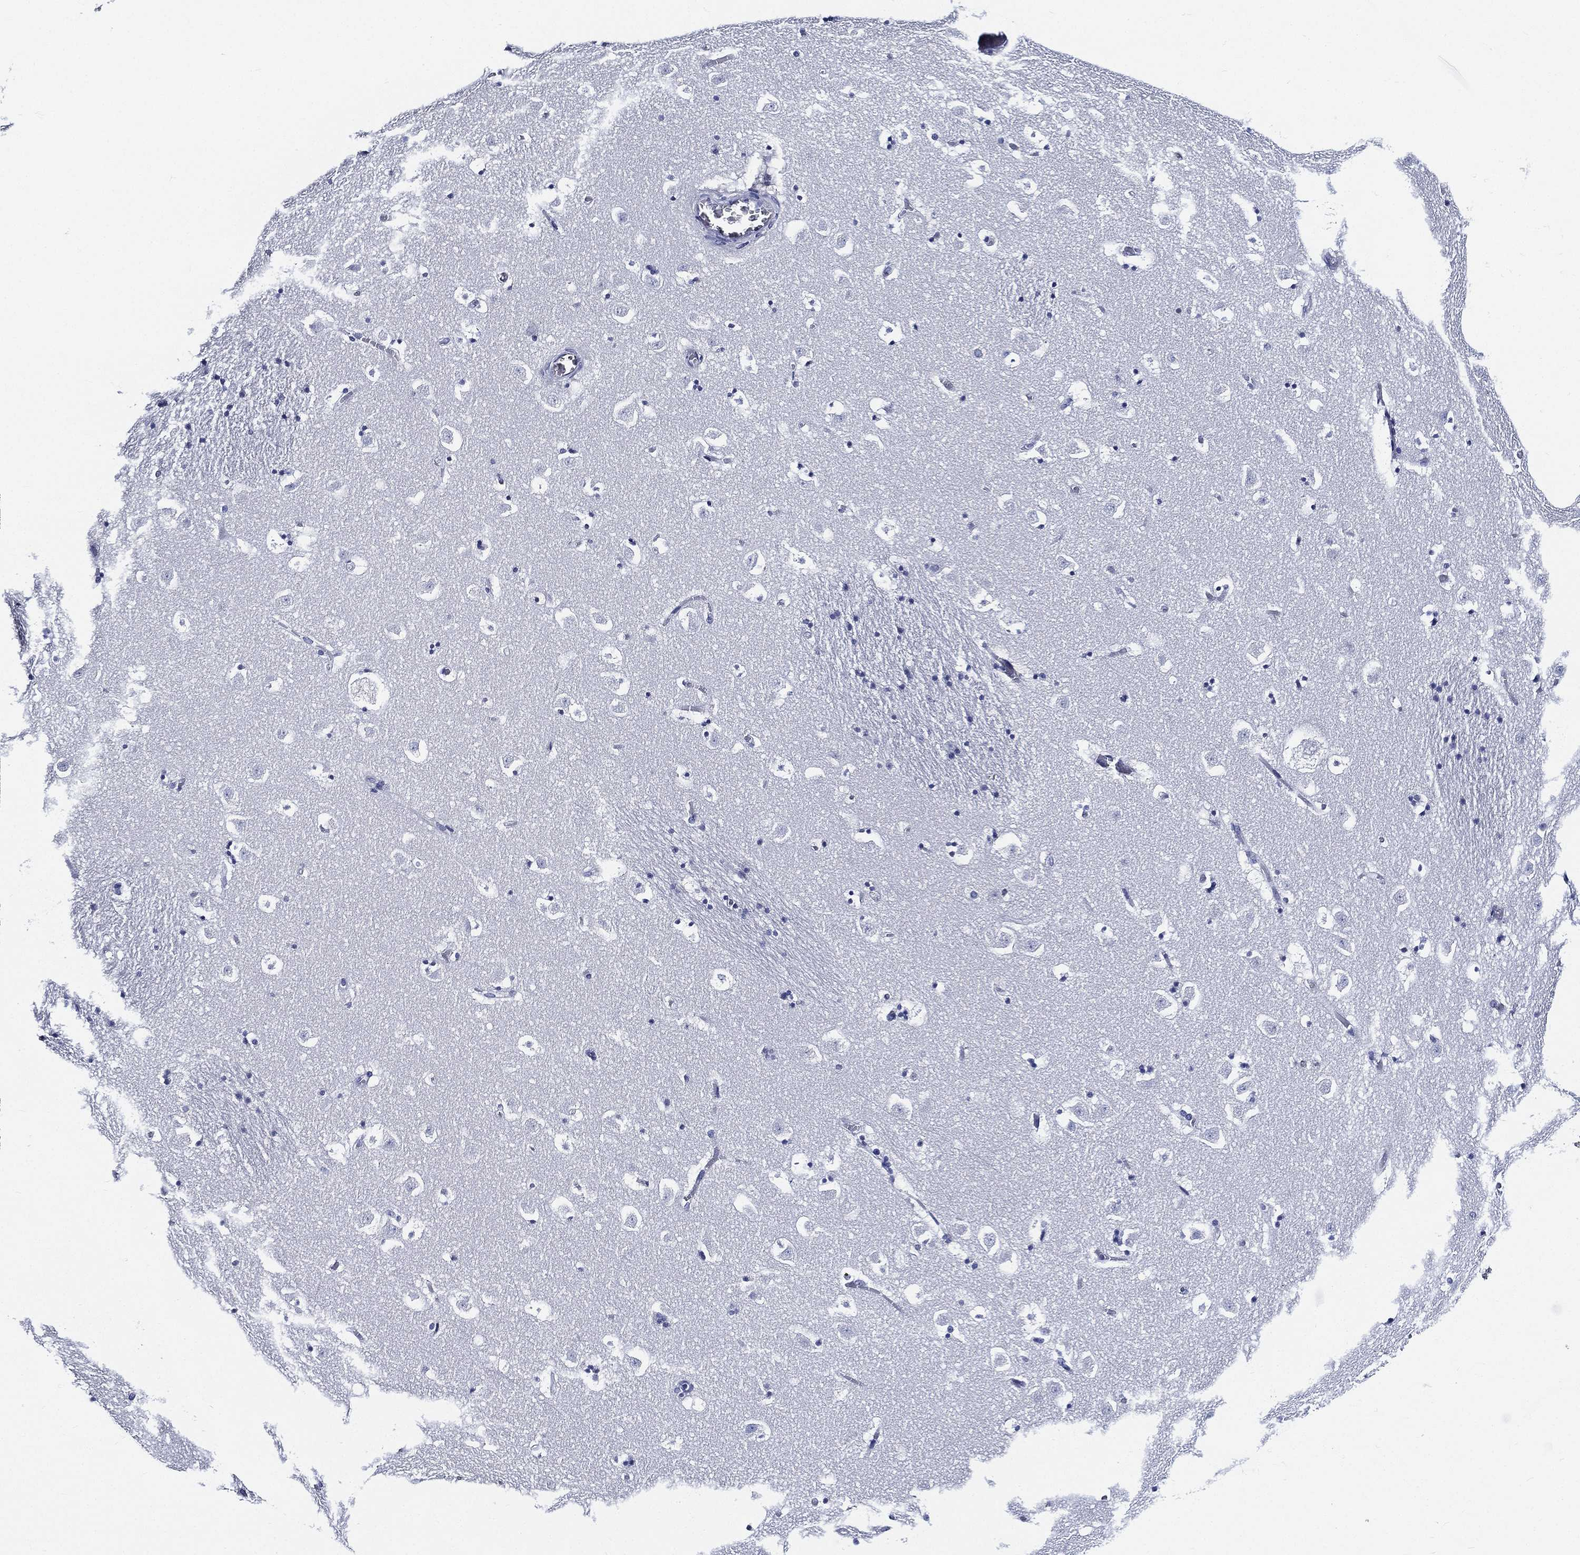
{"staining": {"intensity": "negative", "quantity": "none", "location": "none"}, "tissue": "caudate", "cell_type": "Glial cells", "image_type": "normal", "snomed": [{"axis": "morphology", "description": "Normal tissue, NOS"}, {"axis": "topography", "description": "Lateral ventricle wall"}], "caption": "This photomicrograph is of normal caudate stained with immunohistochemistry to label a protein in brown with the nuclei are counter-stained blue. There is no staining in glial cells. (Brightfield microscopy of DAB (3,3'-diaminobenzidine) immunohistochemistry (IHC) at high magnification).", "gene": "NEDD9", "patient": {"sex": "female", "age": 42}}